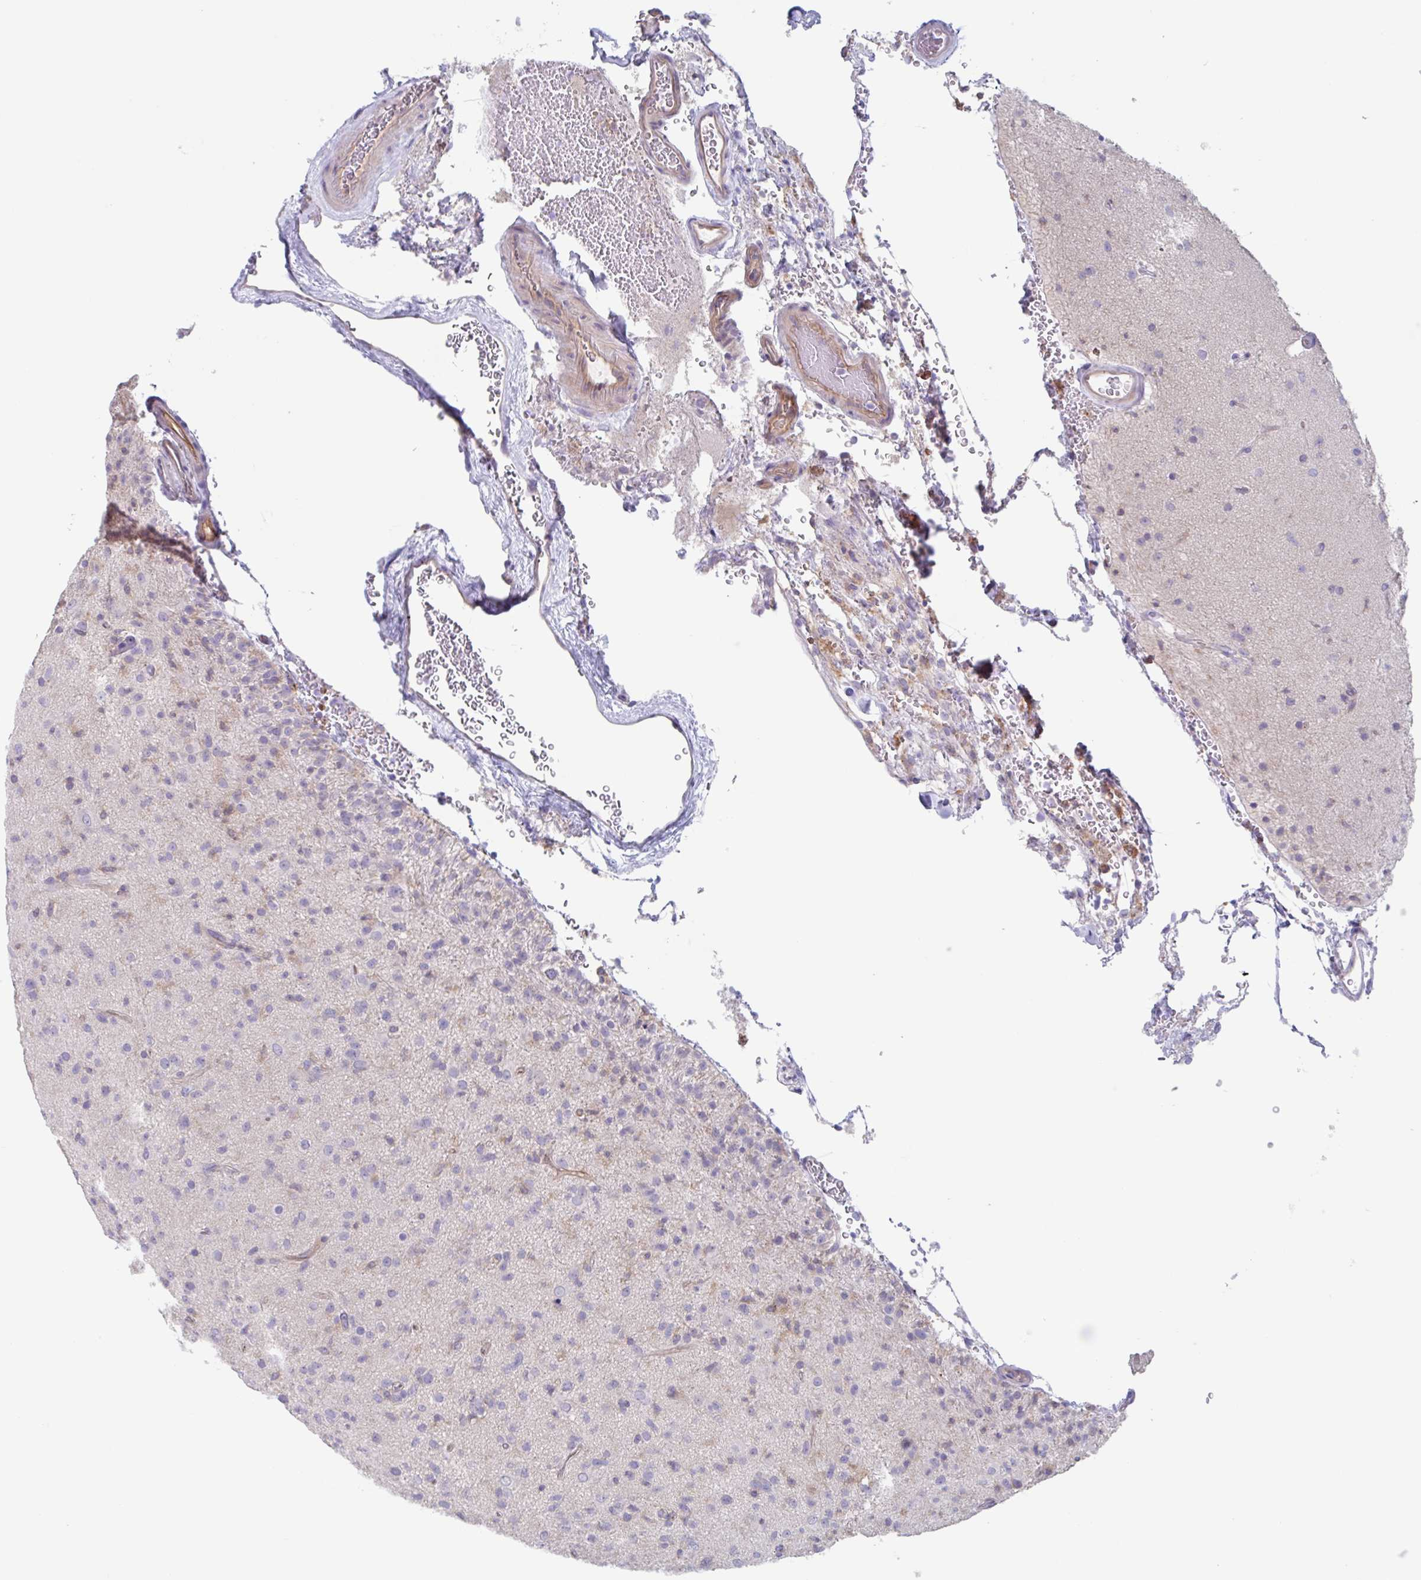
{"staining": {"intensity": "negative", "quantity": "none", "location": "none"}, "tissue": "glioma", "cell_type": "Tumor cells", "image_type": "cancer", "snomed": [{"axis": "morphology", "description": "Glioma, malignant, Low grade"}, {"axis": "topography", "description": "Brain"}], "caption": "Immunohistochemistry (IHC) of human low-grade glioma (malignant) shows no expression in tumor cells. (DAB (3,3'-diaminobenzidine) IHC visualized using brightfield microscopy, high magnification).", "gene": "EHD4", "patient": {"sex": "male", "age": 65}}